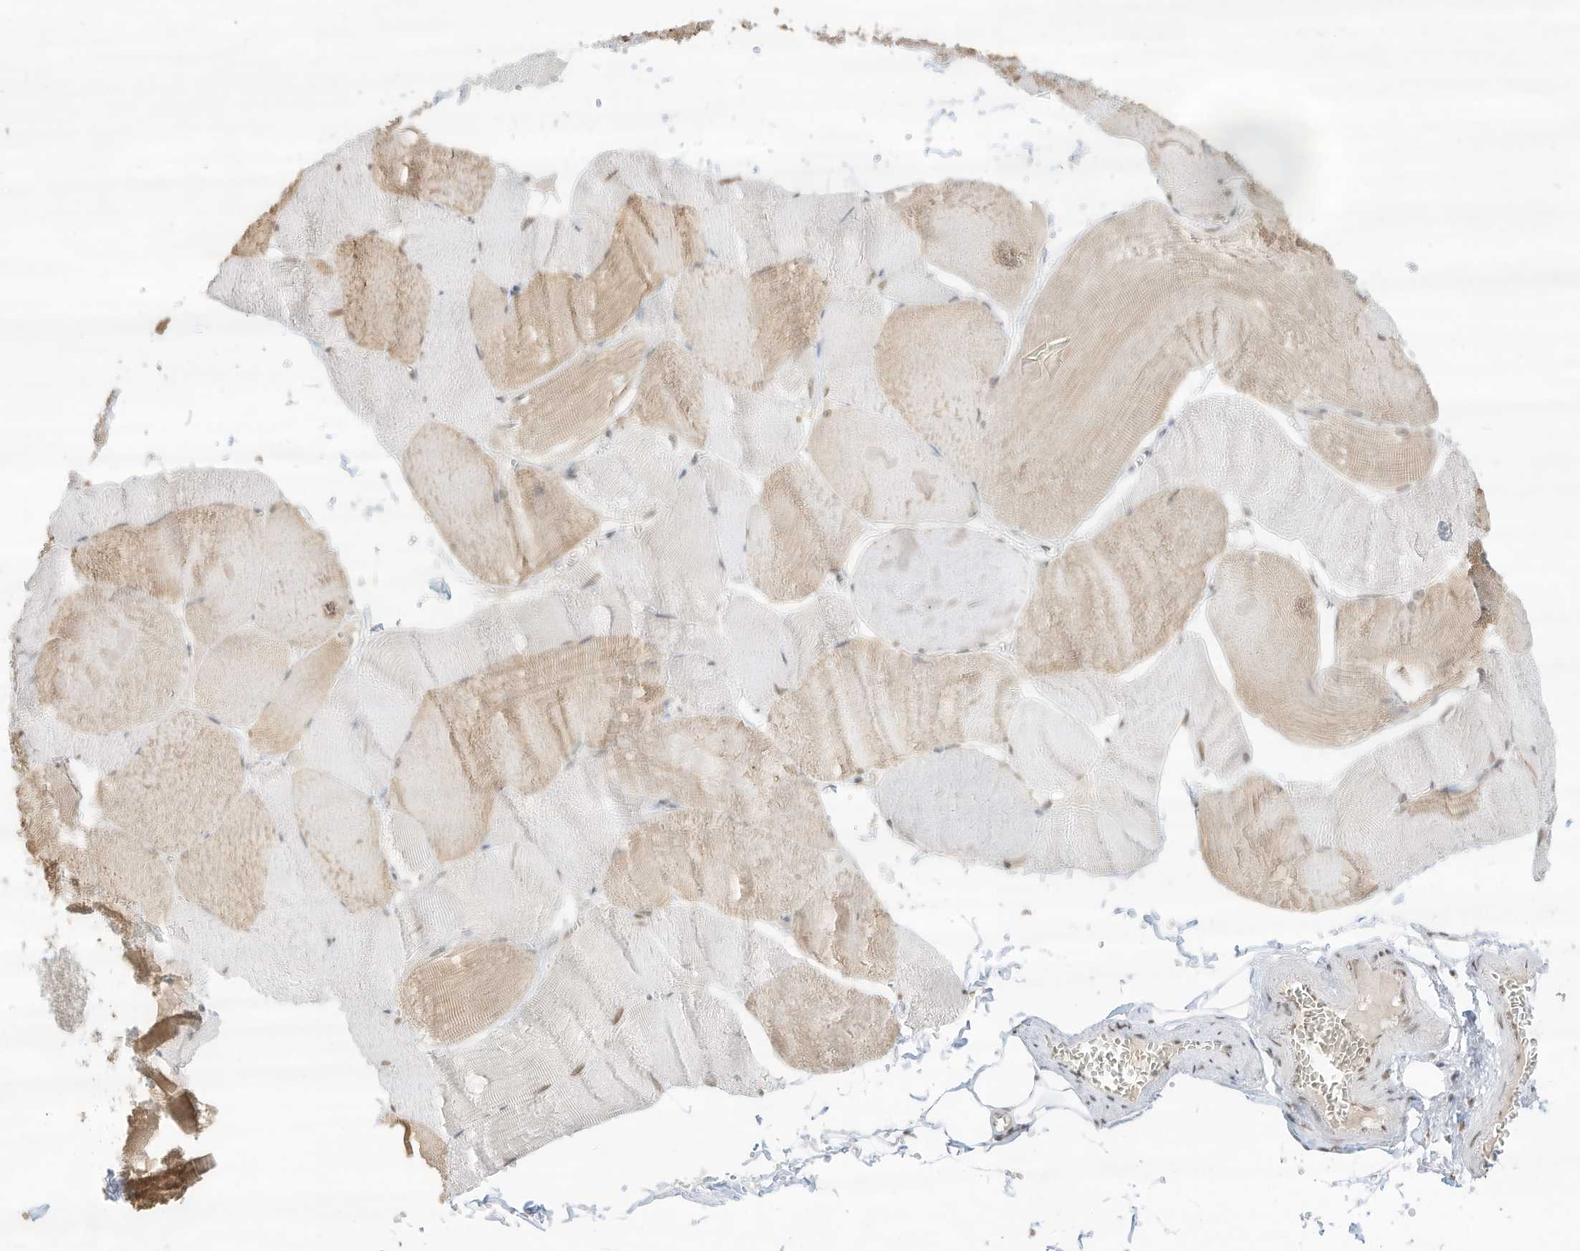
{"staining": {"intensity": "moderate", "quantity": "25%-75%", "location": "cytoplasmic/membranous"}, "tissue": "skeletal muscle", "cell_type": "Myocytes", "image_type": "normal", "snomed": [{"axis": "morphology", "description": "Normal tissue, NOS"}, {"axis": "morphology", "description": "Basal cell carcinoma"}, {"axis": "topography", "description": "Skeletal muscle"}], "caption": "Skeletal muscle stained with a brown dye displays moderate cytoplasmic/membranous positive expression in approximately 25%-75% of myocytes.", "gene": "NHSL1", "patient": {"sex": "female", "age": 64}}